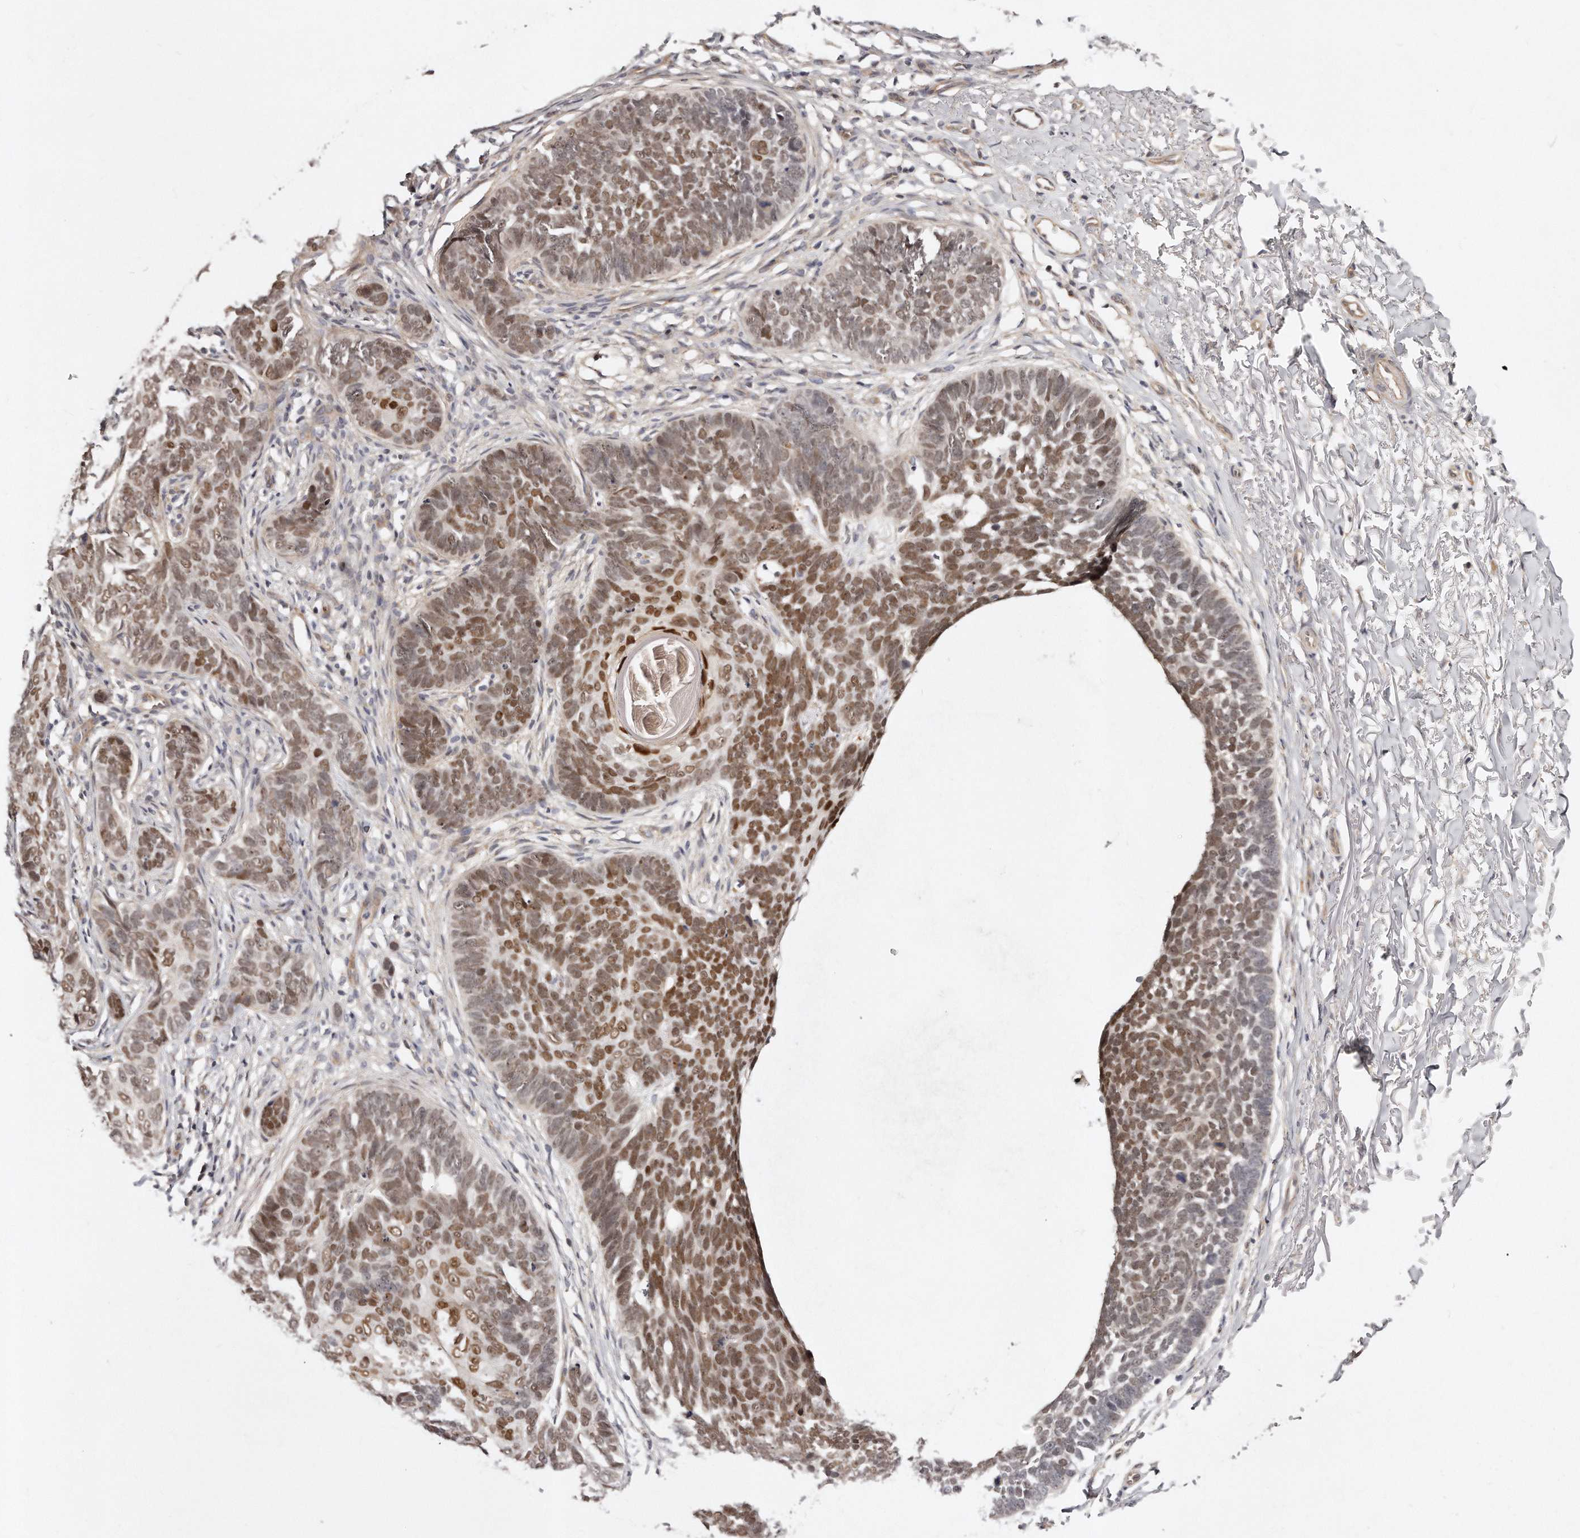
{"staining": {"intensity": "moderate", "quantity": ">75%", "location": "nuclear"}, "tissue": "skin cancer", "cell_type": "Tumor cells", "image_type": "cancer", "snomed": [{"axis": "morphology", "description": "Normal tissue, NOS"}, {"axis": "morphology", "description": "Basal cell carcinoma"}, {"axis": "topography", "description": "Skin"}], "caption": "Human basal cell carcinoma (skin) stained for a protein (brown) reveals moderate nuclear positive positivity in approximately >75% of tumor cells.", "gene": "CASZ1", "patient": {"sex": "male", "age": 77}}